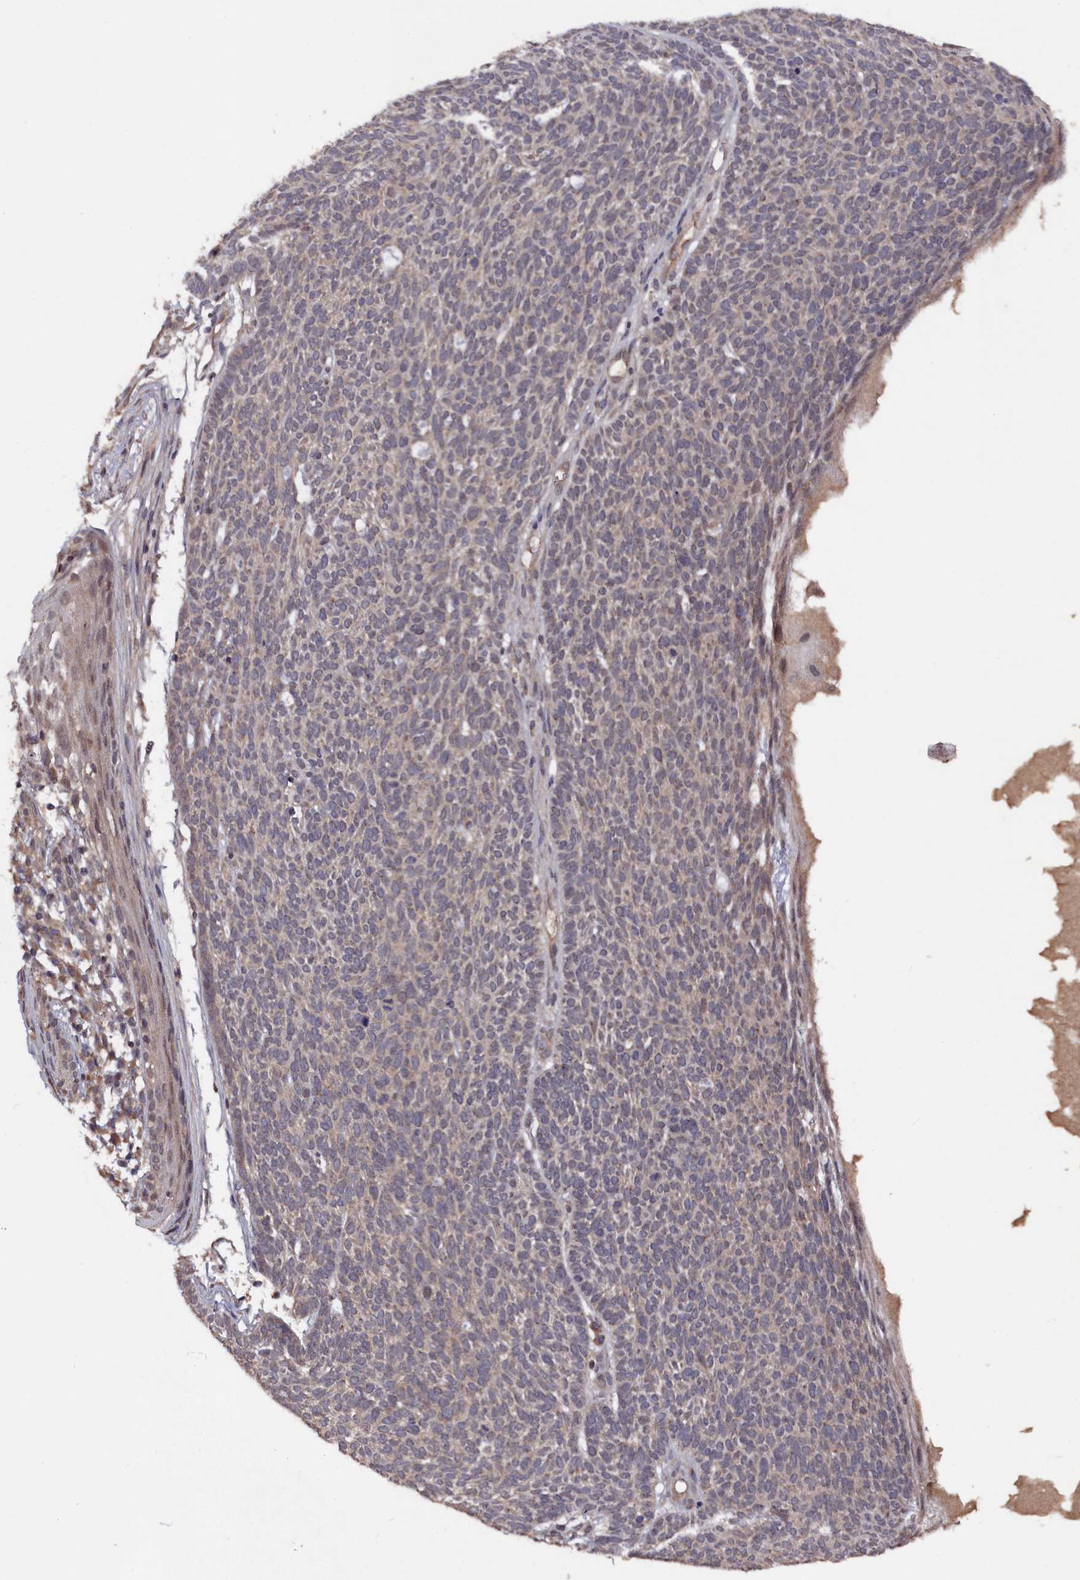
{"staining": {"intensity": "weak", "quantity": "<25%", "location": "cytoplasmic/membranous"}, "tissue": "skin cancer", "cell_type": "Tumor cells", "image_type": "cancer", "snomed": [{"axis": "morphology", "description": "Squamous cell carcinoma, NOS"}, {"axis": "topography", "description": "Skin"}], "caption": "High magnification brightfield microscopy of skin cancer stained with DAB (3,3'-diaminobenzidine) (brown) and counterstained with hematoxylin (blue): tumor cells show no significant staining.", "gene": "TMC5", "patient": {"sex": "female", "age": 90}}